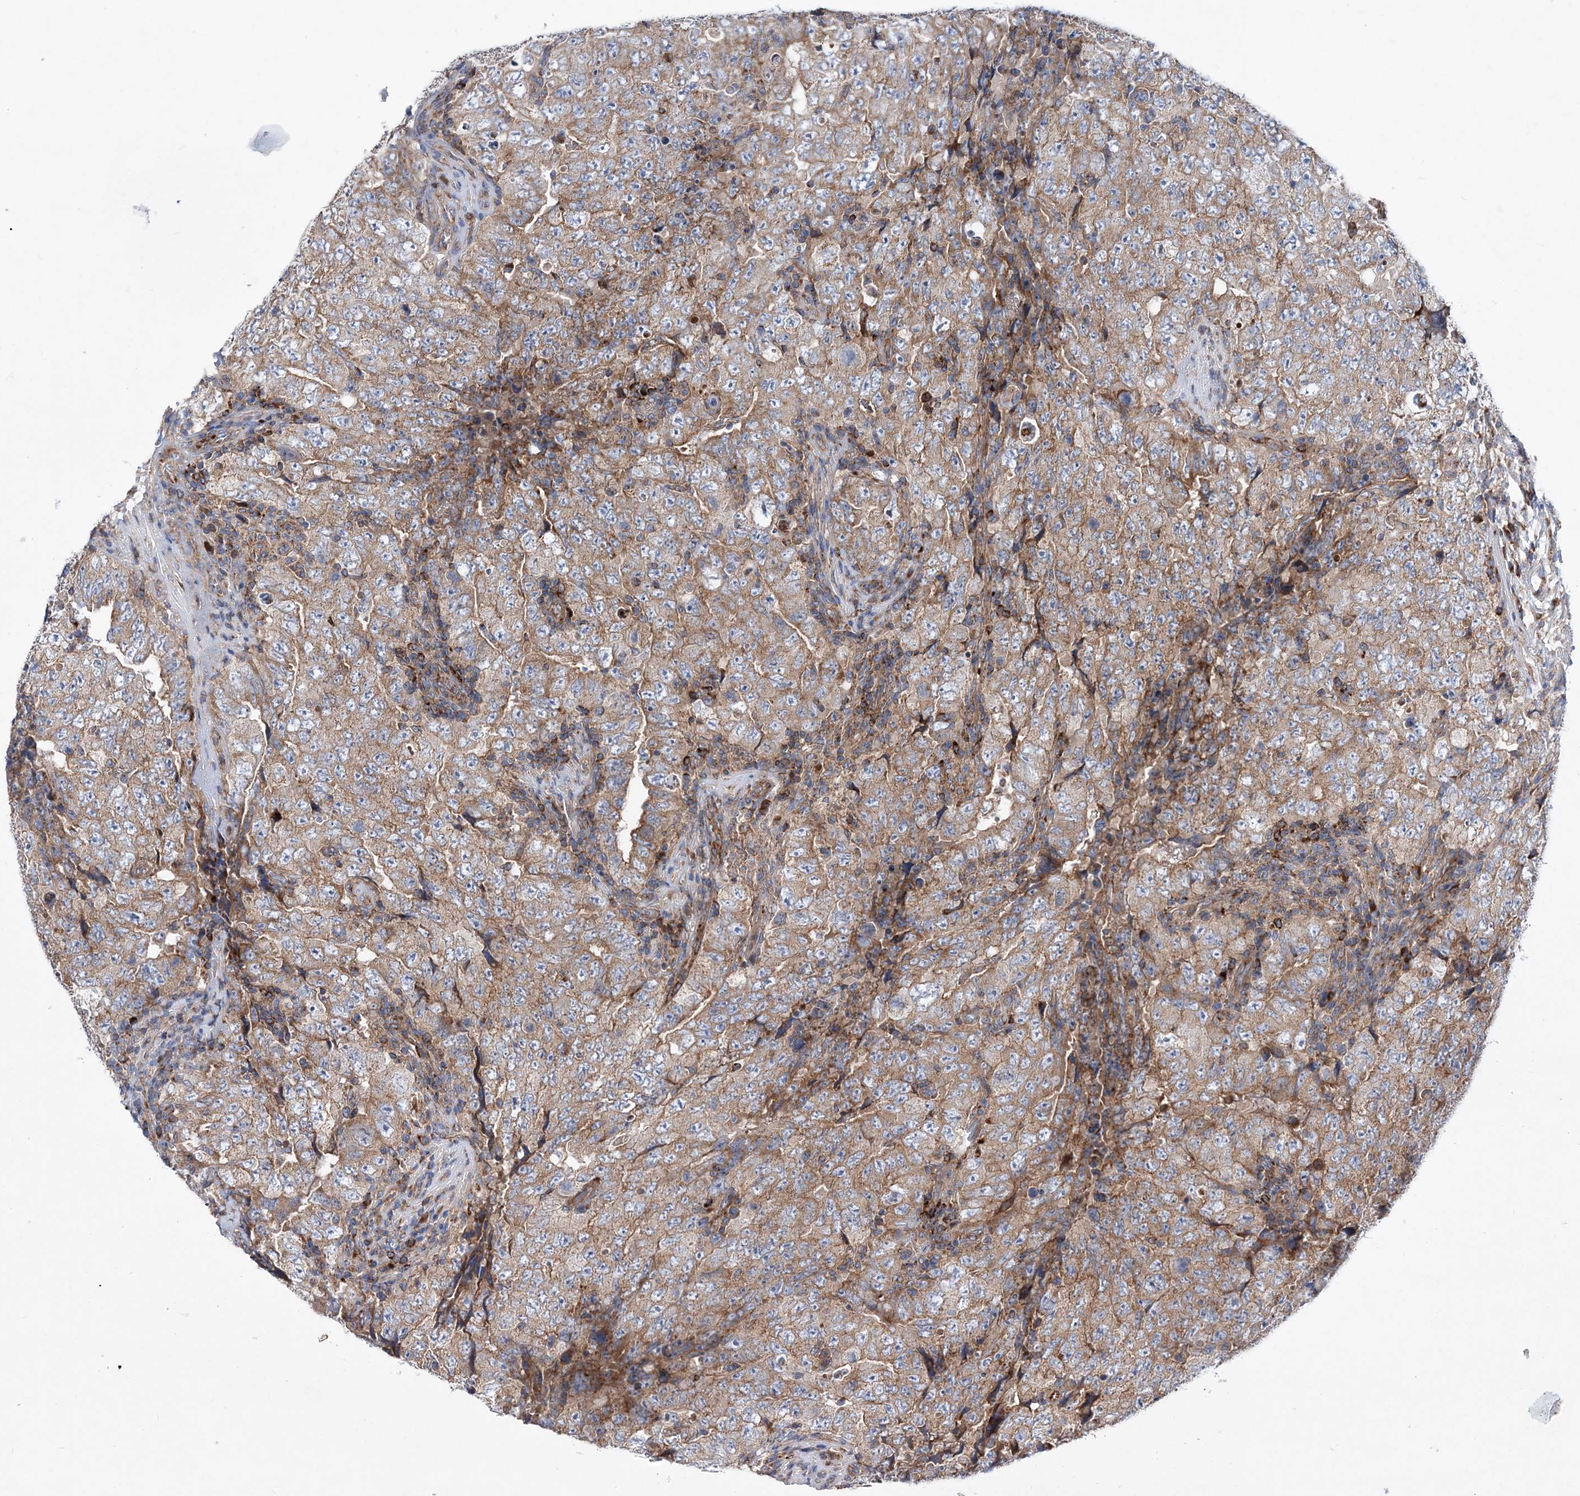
{"staining": {"intensity": "moderate", "quantity": ">75%", "location": "cytoplasmic/membranous"}, "tissue": "testis cancer", "cell_type": "Tumor cells", "image_type": "cancer", "snomed": [{"axis": "morphology", "description": "Carcinoma, Embryonal, NOS"}, {"axis": "topography", "description": "Testis"}], "caption": "DAB (3,3'-diaminobenzidine) immunohistochemical staining of testis cancer displays moderate cytoplasmic/membranous protein staining in about >75% of tumor cells. The staining was performed using DAB (3,3'-diaminobenzidine) to visualize the protein expression in brown, while the nuclei were stained in blue with hematoxylin (Magnification: 20x).", "gene": "NGLY1", "patient": {"sex": "male", "age": 26}}